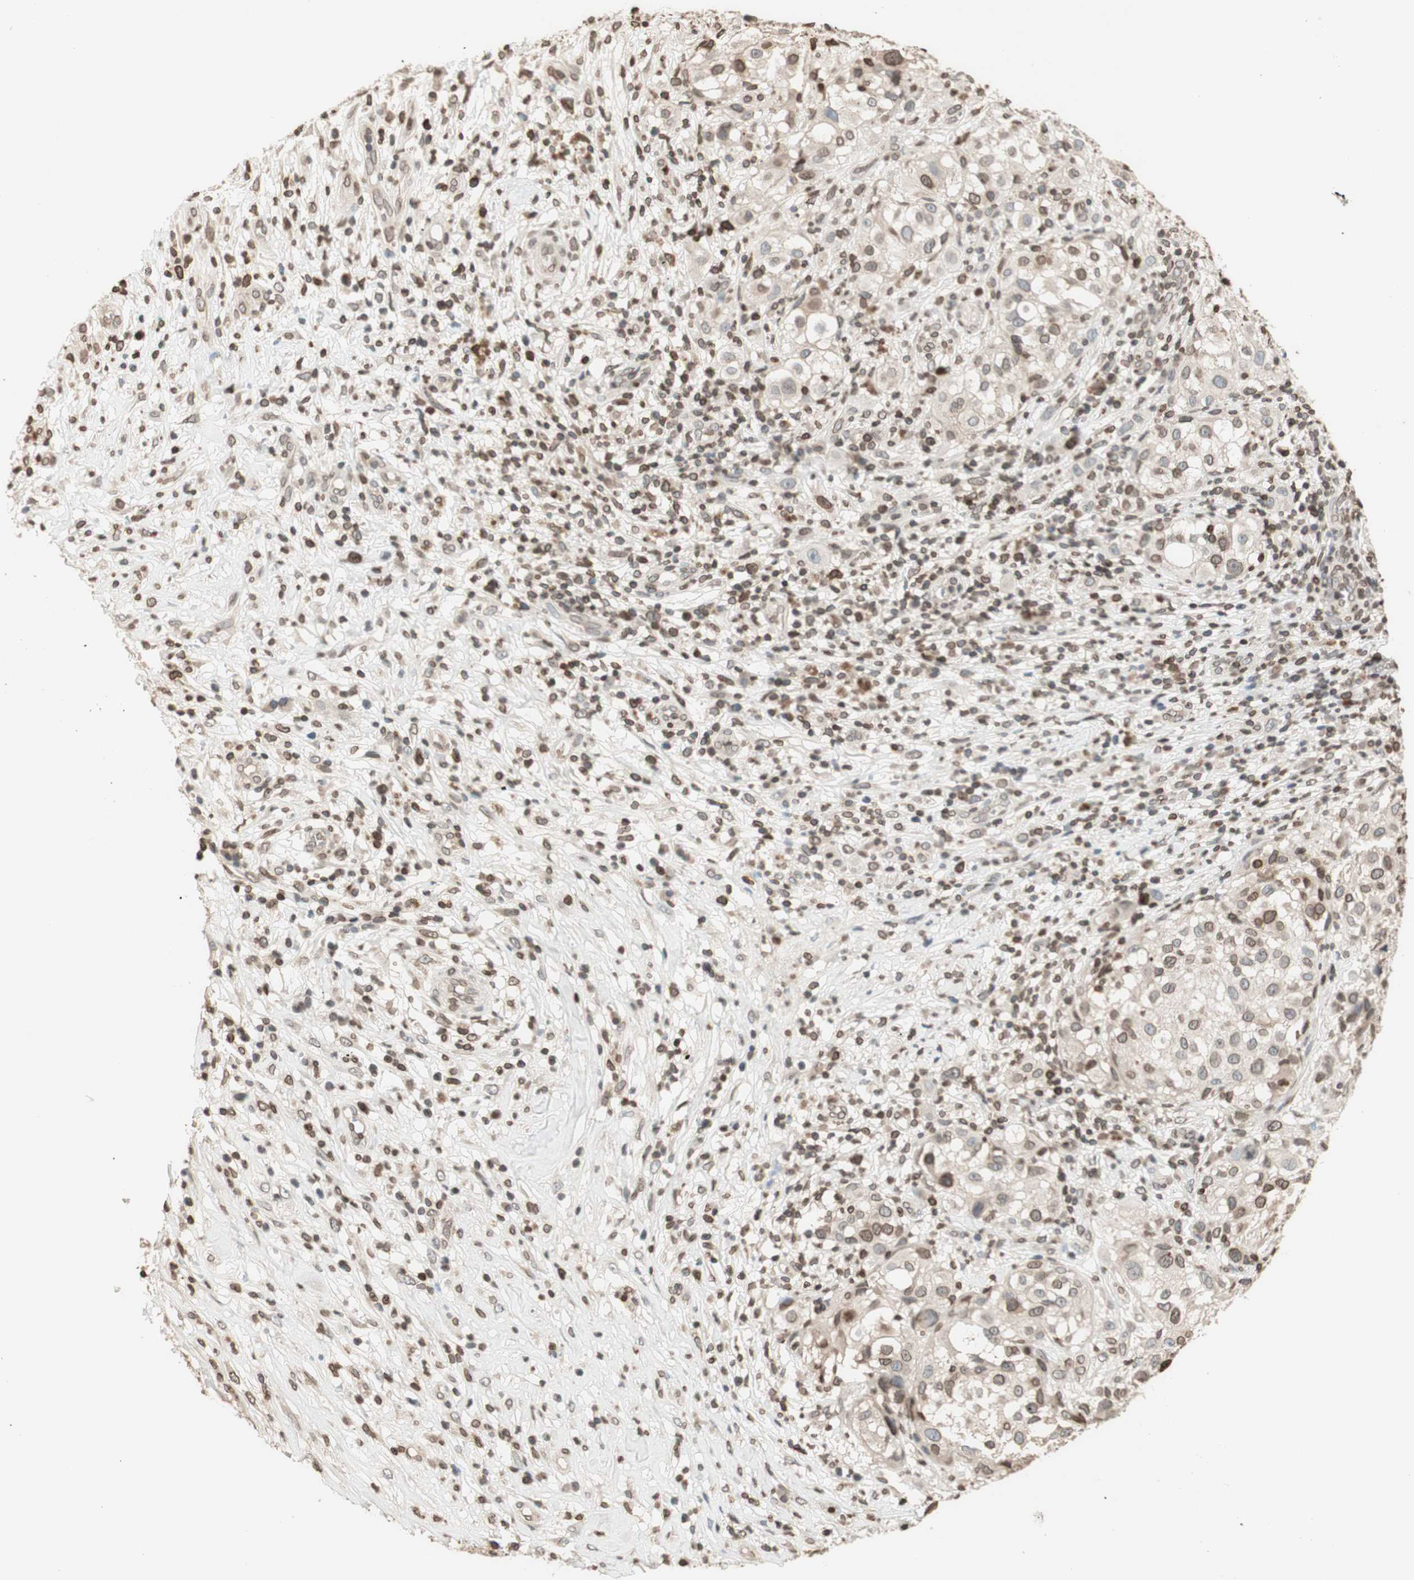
{"staining": {"intensity": "moderate", "quantity": ">75%", "location": "cytoplasmic/membranous,nuclear"}, "tissue": "melanoma", "cell_type": "Tumor cells", "image_type": "cancer", "snomed": [{"axis": "morphology", "description": "Necrosis, NOS"}, {"axis": "morphology", "description": "Malignant melanoma, NOS"}, {"axis": "topography", "description": "Skin"}], "caption": "A medium amount of moderate cytoplasmic/membranous and nuclear expression is appreciated in about >75% of tumor cells in malignant melanoma tissue. The protein of interest is stained brown, and the nuclei are stained in blue (DAB (3,3'-diaminobenzidine) IHC with brightfield microscopy, high magnification).", "gene": "TMPO", "patient": {"sex": "female", "age": 87}}